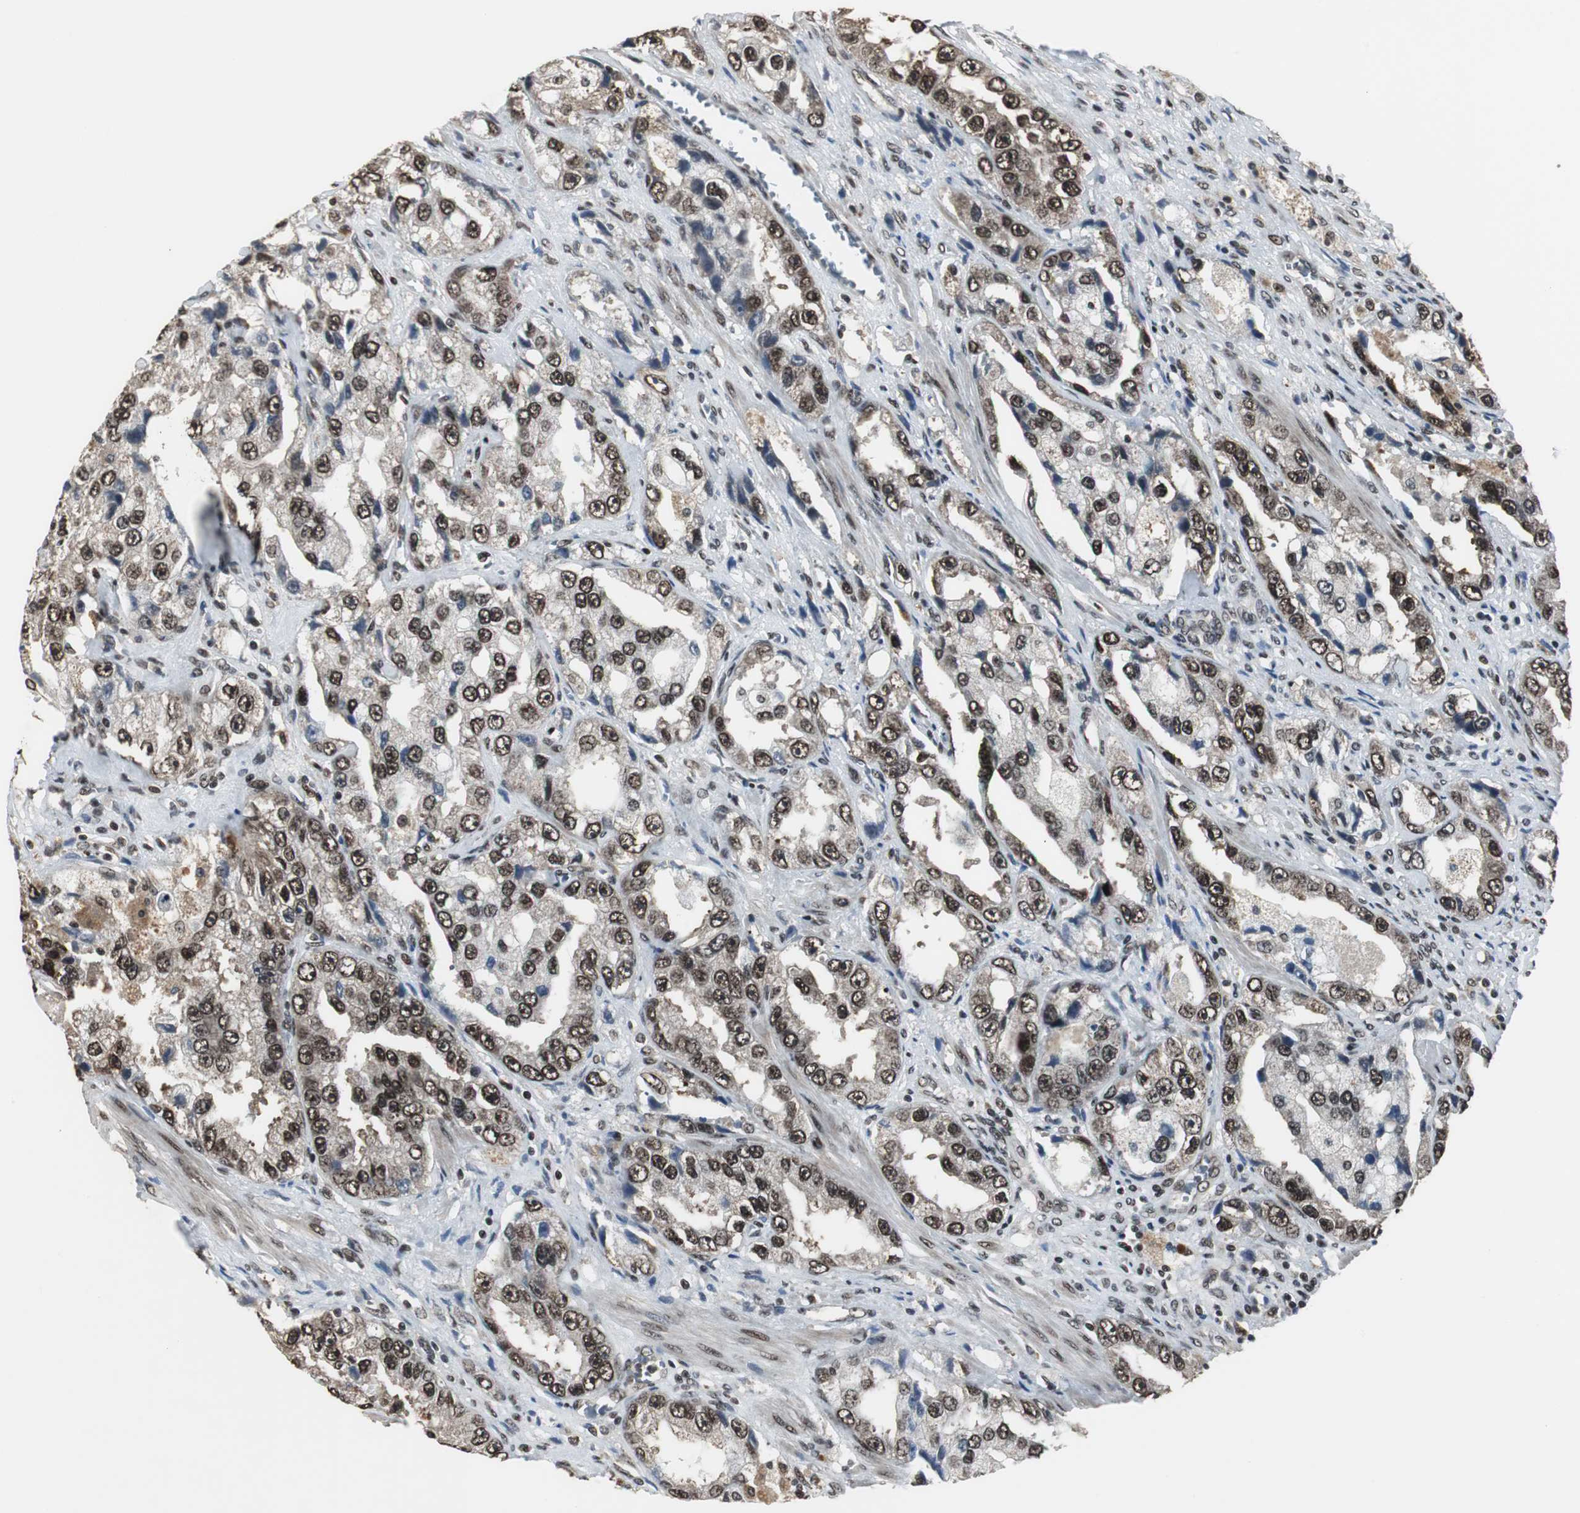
{"staining": {"intensity": "strong", "quantity": ">75%", "location": "nuclear"}, "tissue": "prostate cancer", "cell_type": "Tumor cells", "image_type": "cancer", "snomed": [{"axis": "morphology", "description": "Adenocarcinoma, High grade"}, {"axis": "topography", "description": "Prostate"}], "caption": "Immunohistochemical staining of prostate cancer (high-grade adenocarcinoma) reveals high levels of strong nuclear expression in approximately >75% of tumor cells.", "gene": "CDK9", "patient": {"sex": "male", "age": 63}}